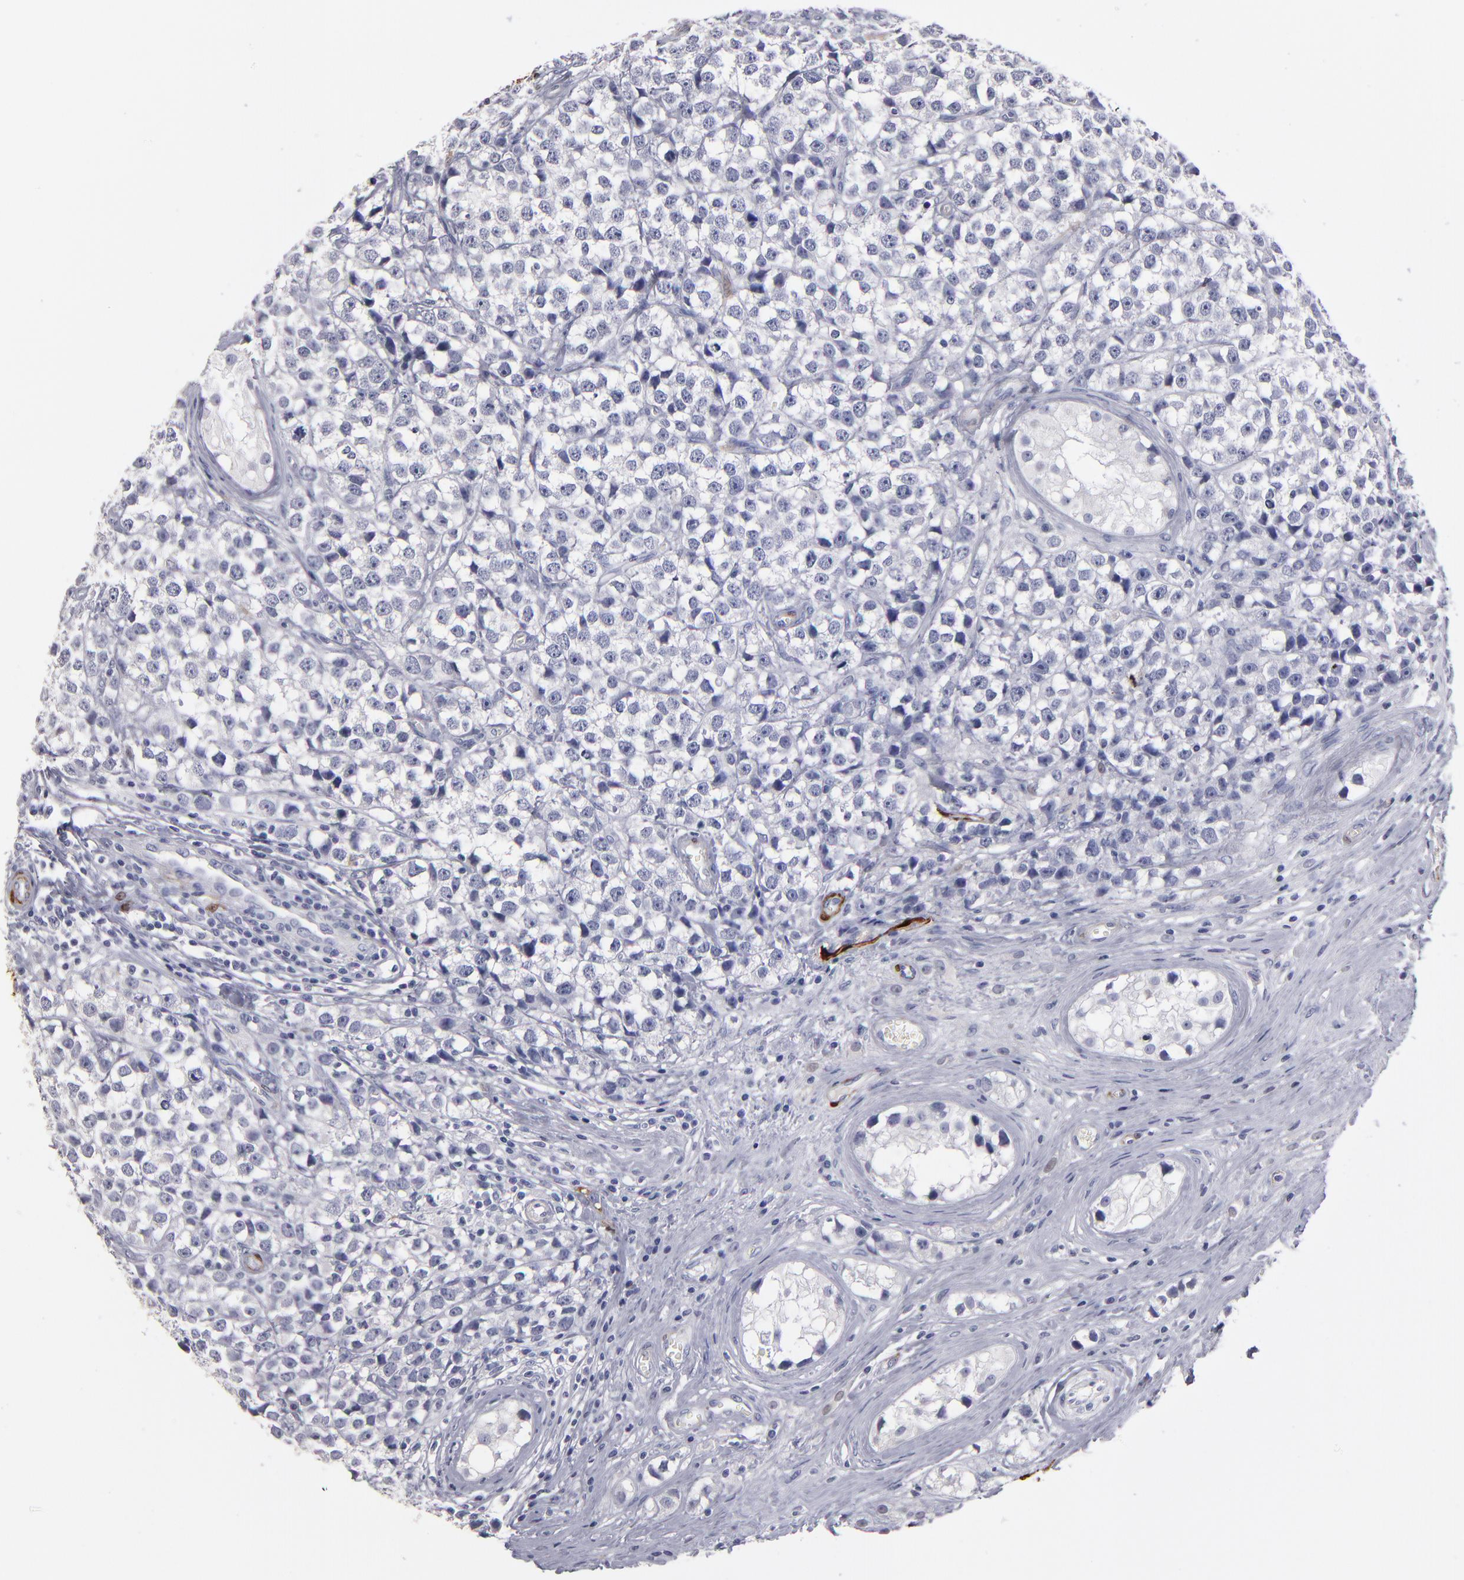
{"staining": {"intensity": "negative", "quantity": "none", "location": "none"}, "tissue": "testis cancer", "cell_type": "Tumor cells", "image_type": "cancer", "snomed": [{"axis": "morphology", "description": "Seminoma, NOS"}, {"axis": "topography", "description": "Testis"}], "caption": "An immunohistochemistry (IHC) micrograph of testis cancer is shown. There is no staining in tumor cells of testis cancer.", "gene": "FABP4", "patient": {"sex": "male", "age": 25}}